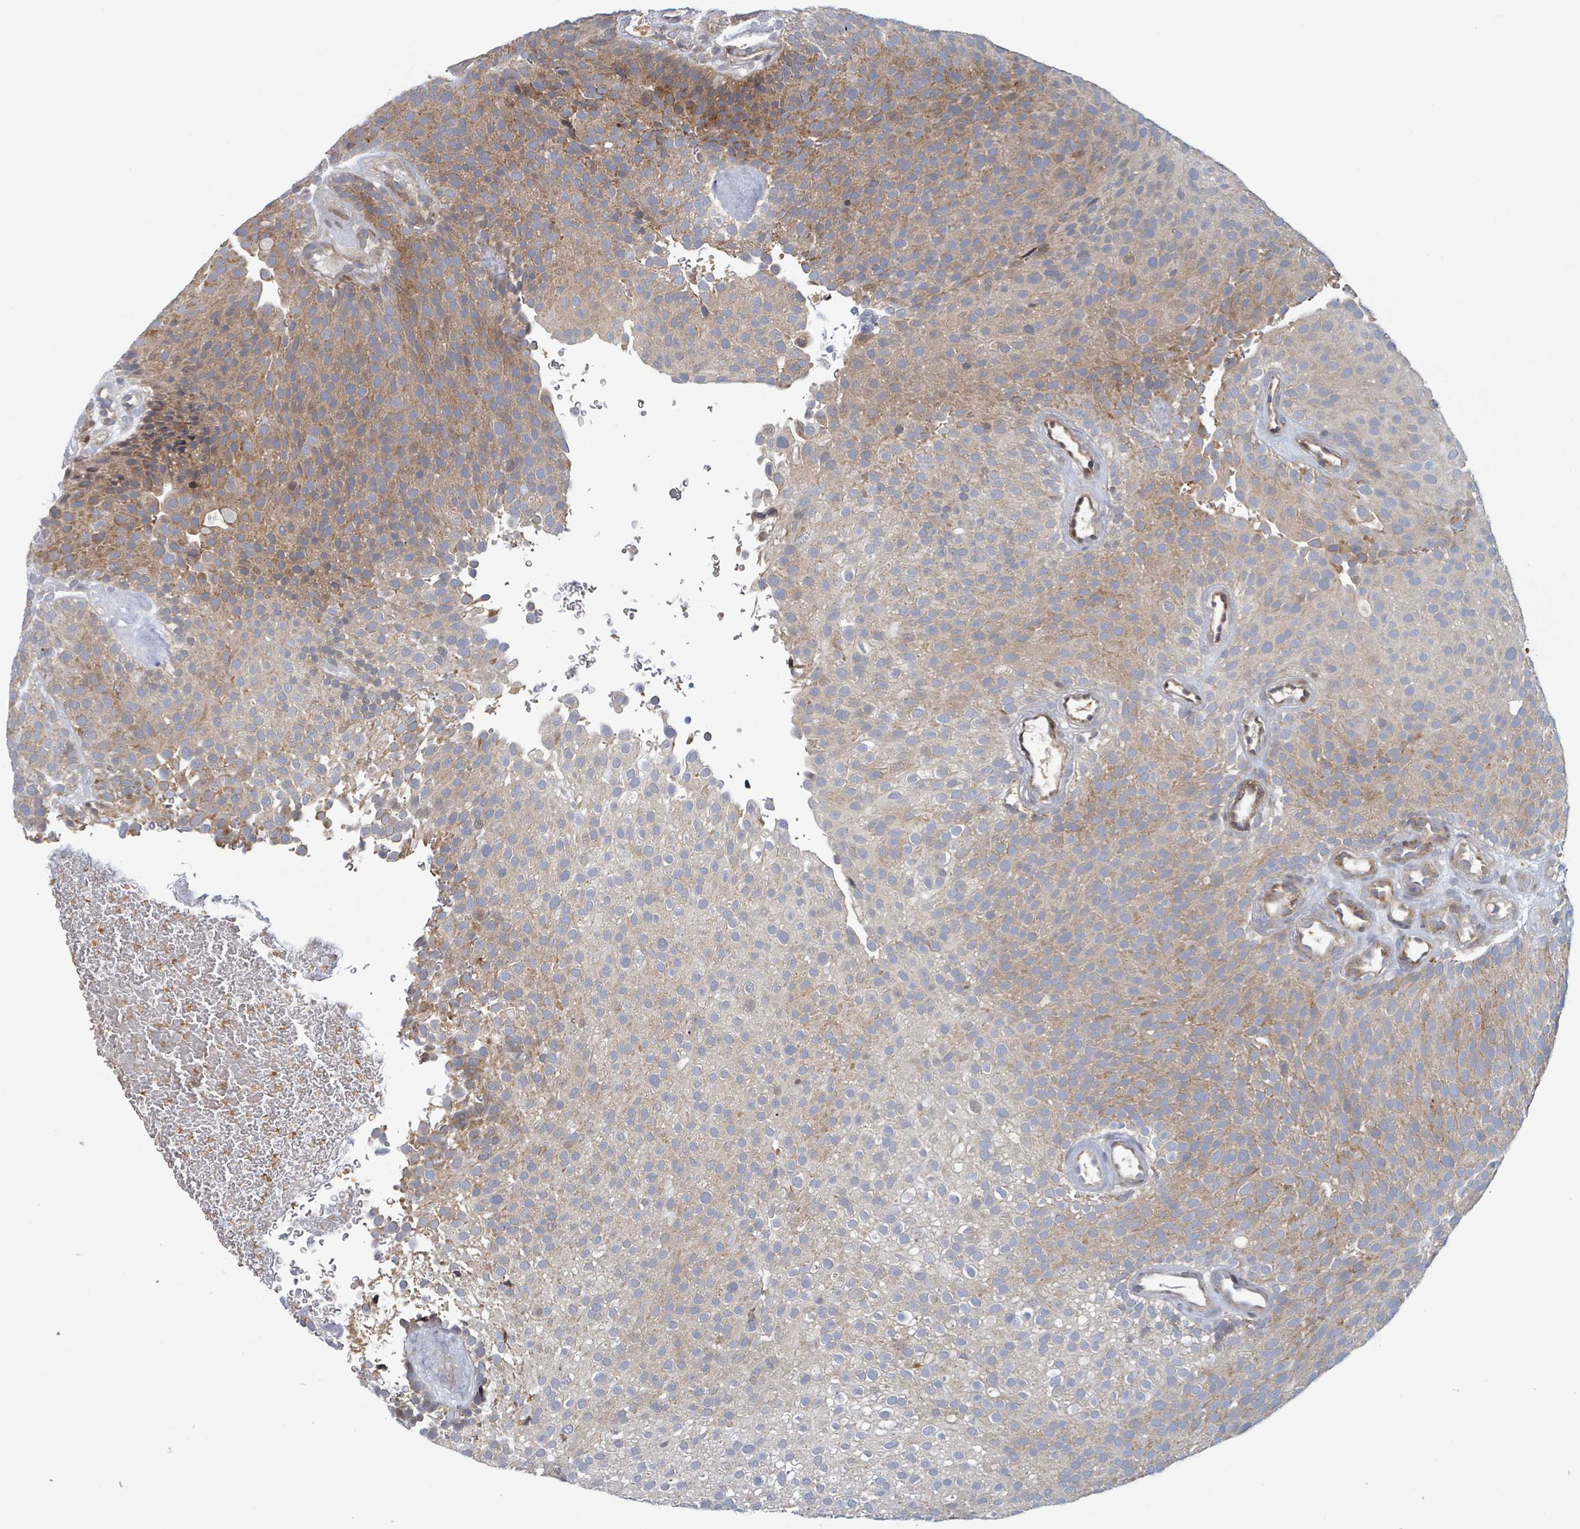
{"staining": {"intensity": "moderate", "quantity": "25%-75%", "location": "cytoplasmic/membranous"}, "tissue": "urothelial cancer", "cell_type": "Tumor cells", "image_type": "cancer", "snomed": [{"axis": "morphology", "description": "Urothelial carcinoma, Low grade"}, {"axis": "topography", "description": "Urinary bladder"}], "caption": "Approximately 25%-75% of tumor cells in human urothelial cancer reveal moderate cytoplasmic/membranous protein expression as visualized by brown immunohistochemical staining.", "gene": "HIVEP1", "patient": {"sex": "male", "age": 78}}